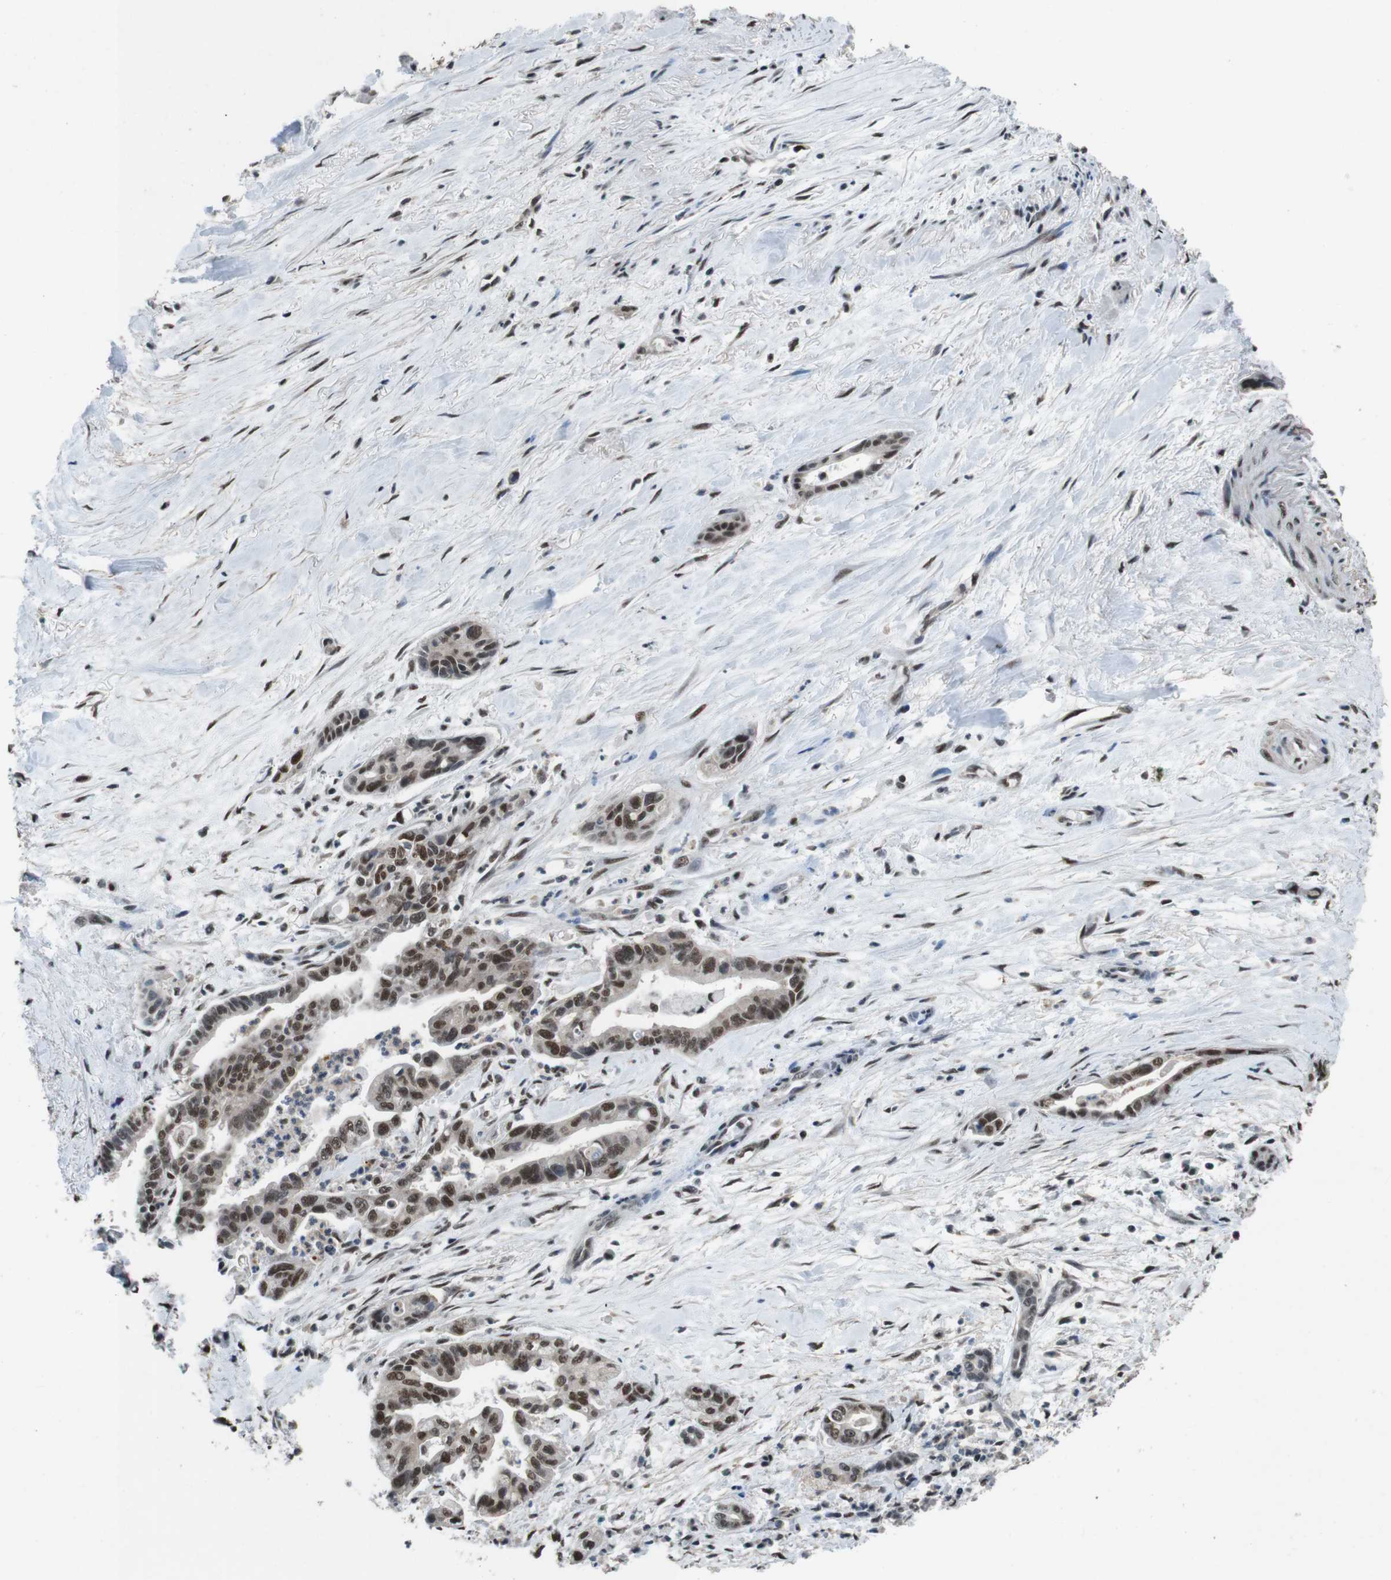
{"staining": {"intensity": "moderate", "quantity": ">75%", "location": "nuclear"}, "tissue": "pancreatic cancer", "cell_type": "Tumor cells", "image_type": "cancer", "snomed": [{"axis": "morphology", "description": "Adenocarcinoma, NOS"}, {"axis": "topography", "description": "Pancreas"}], "caption": "Pancreatic cancer stained with DAB immunohistochemistry (IHC) displays medium levels of moderate nuclear positivity in approximately >75% of tumor cells. The staining was performed using DAB, with brown indicating positive protein expression. Nuclei are stained blue with hematoxylin.", "gene": "NR4A2", "patient": {"sex": "male", "age": 70}}